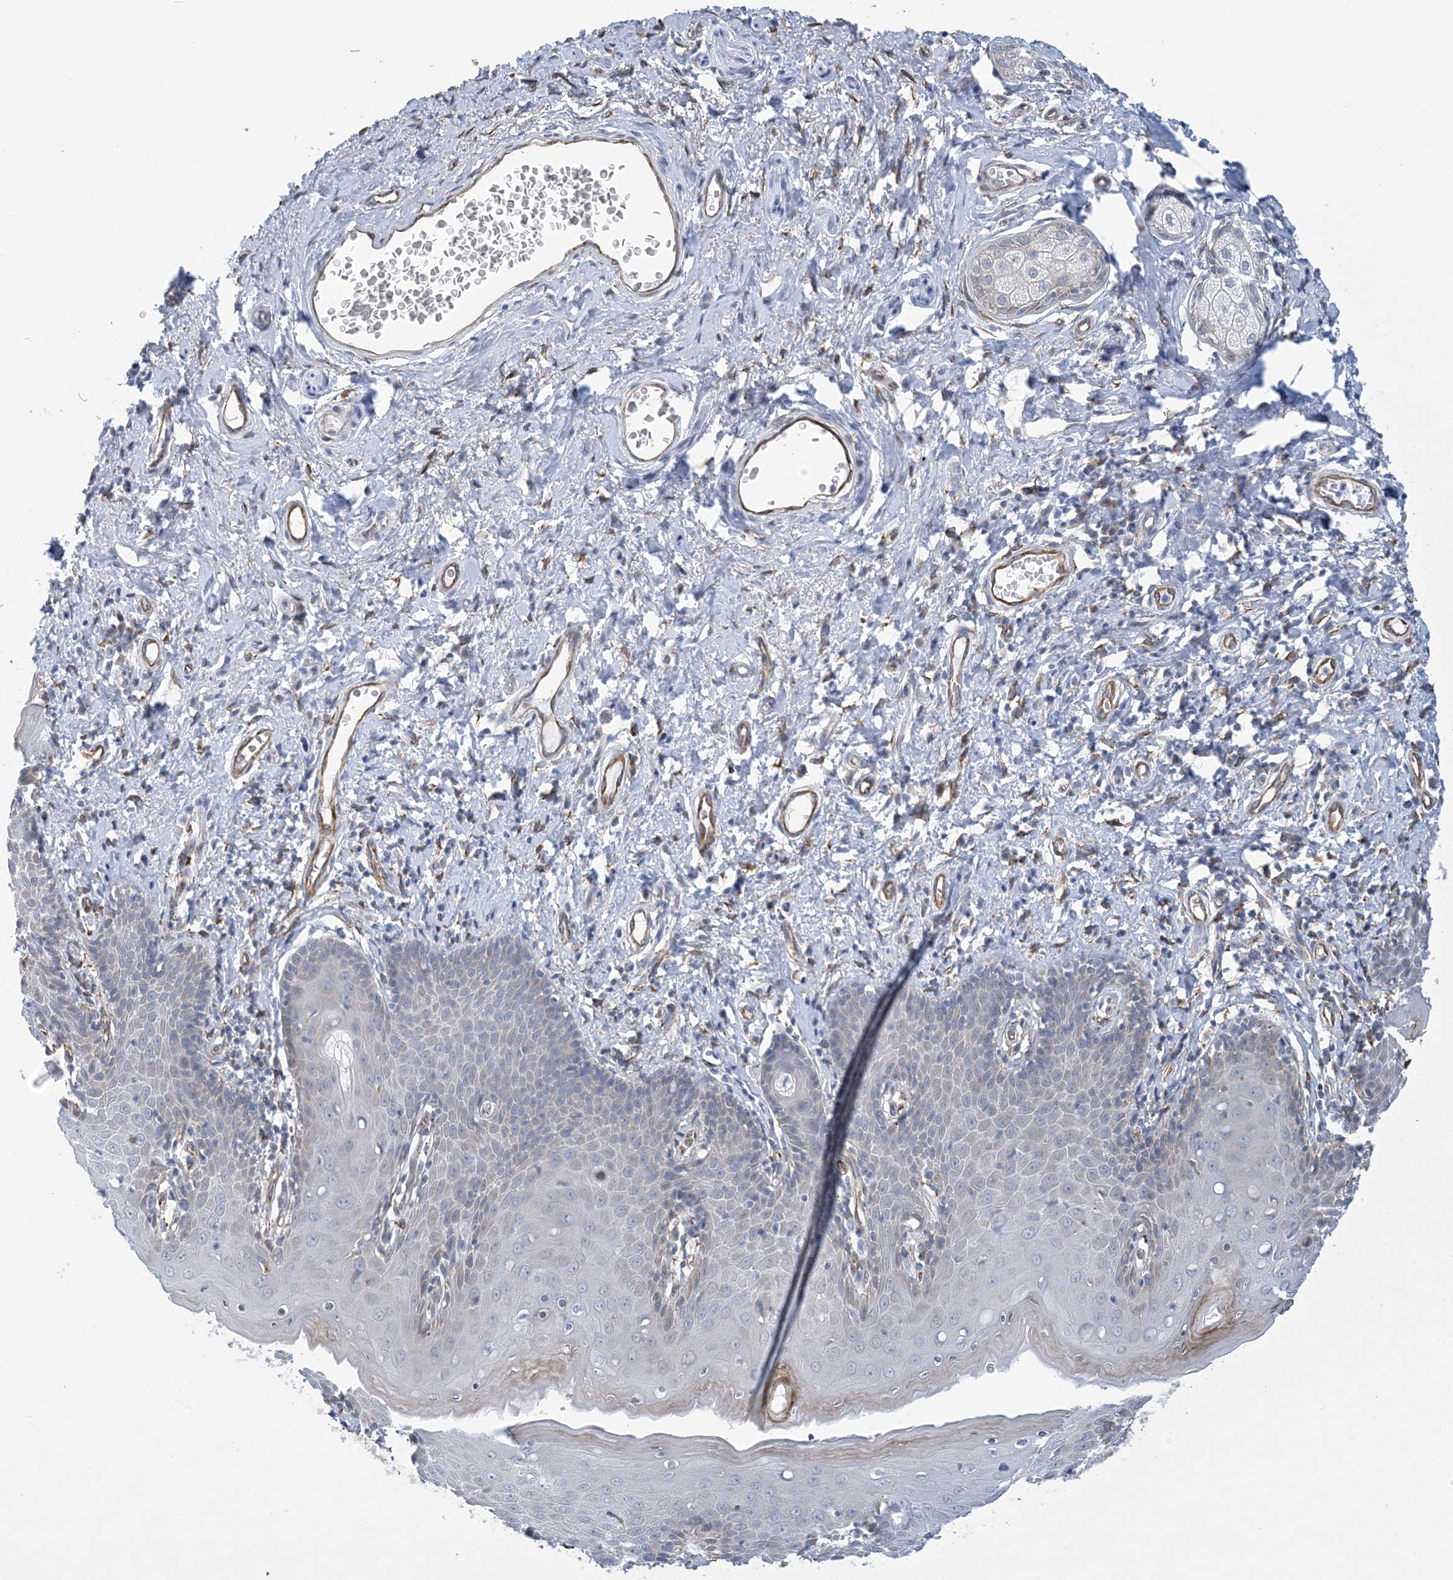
{"staining": {"intensity": "weak", "quantity": "<25%", "location": "cytoplasmic/membranous"}, "tissue": "skin", "cell_type": "Epidermal cells", "image_type": "normal", "snomed": [{"axis": "morphology", "description": "Normal tissue, NOS"}, {"axis": "topography", "description": "Vulva"}], "caption": "An immunohistochemistry micrograph of normal skin is shown. There is no staining in epidermal cells of skin.", "gene": "CCDC14", "patient": {"sex": "female", "age": 66}}